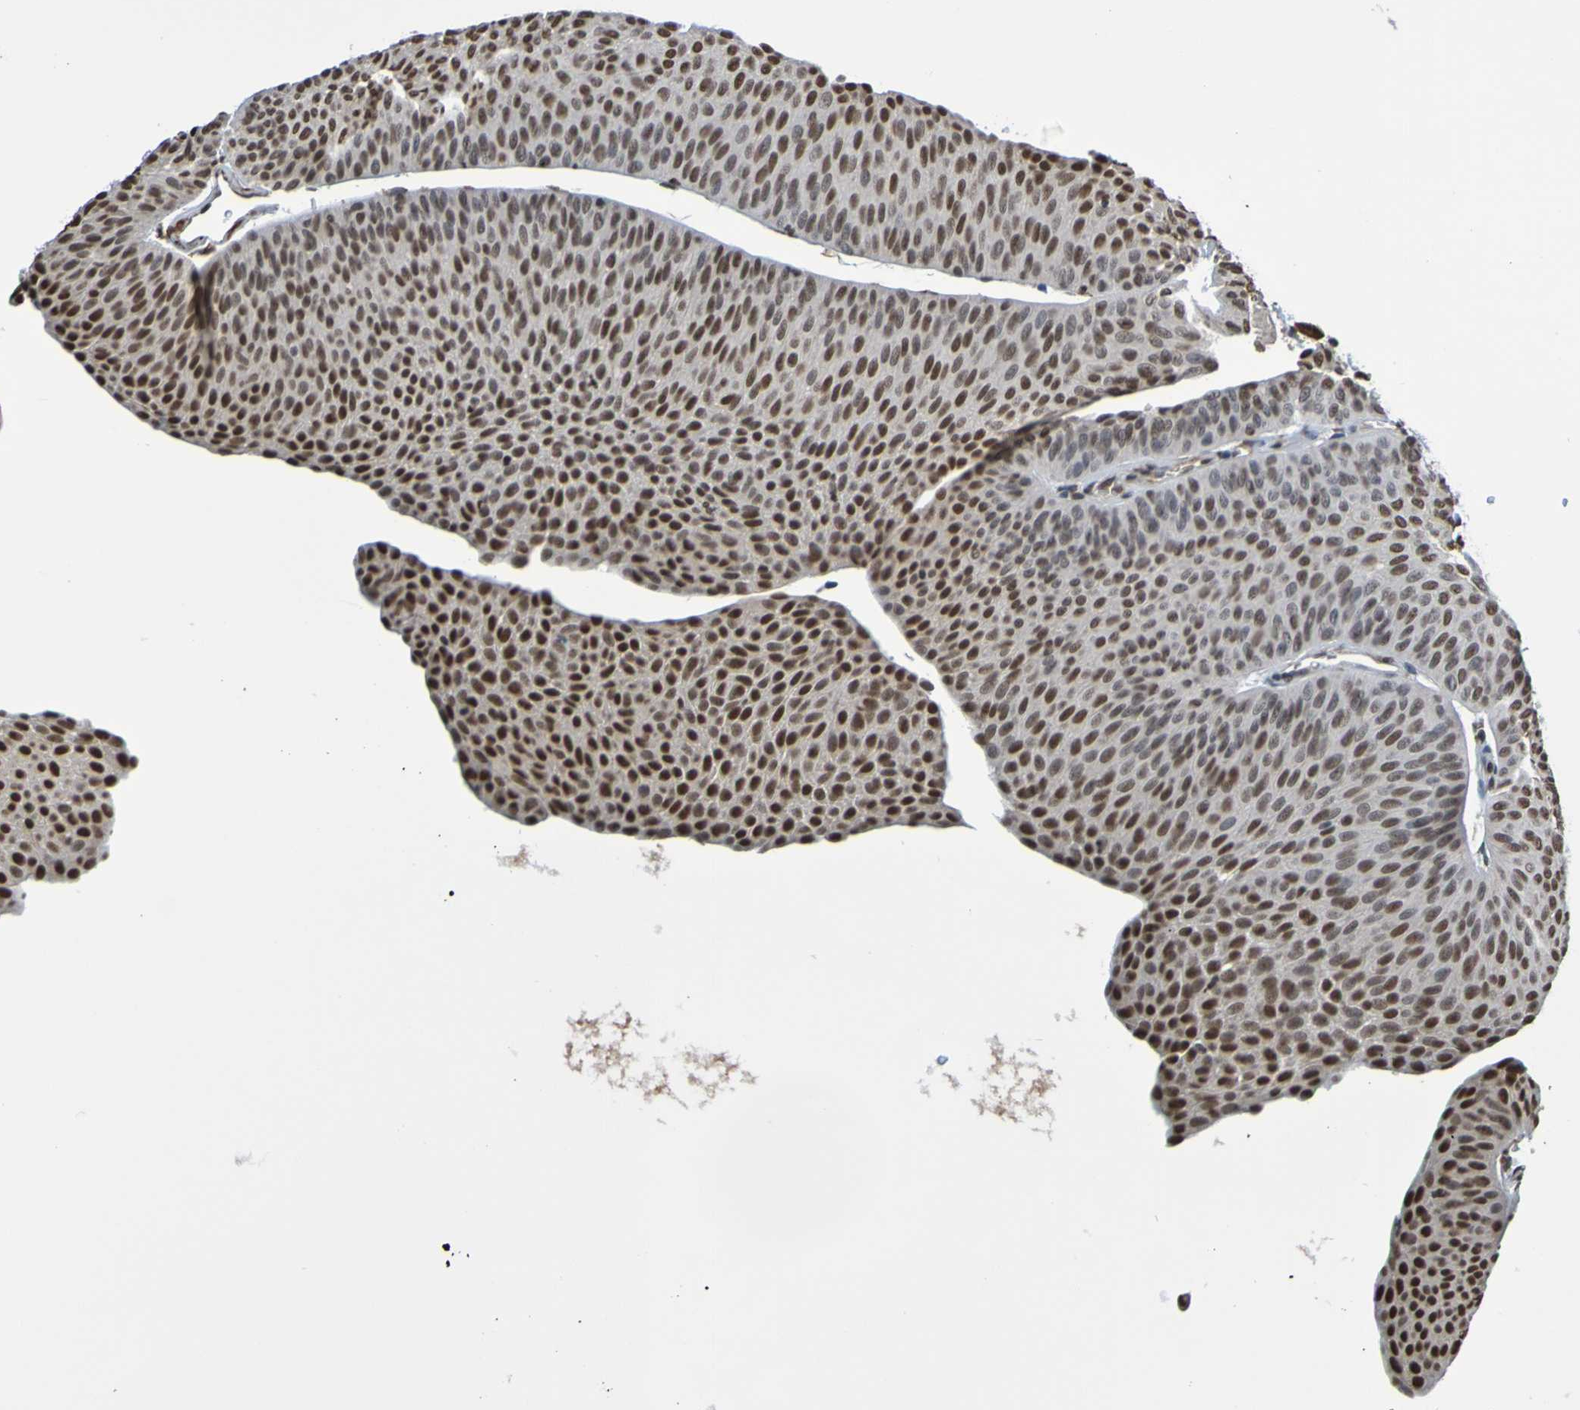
{"staining": {"intensity": "strong", "quantity": ">75%", "location": "nuclear"}, "tissue": "urothelial cancer", "cell_type": "Tumor cells", "image_type": "cancer", "snomed": [{"axis": "morphology", "description": "Urothelial carcinoma, Low grade"}, {"axis": "topography", "description": "Urinary bladder"}], "caption": "An immunohistochemistry image of tumor tissue is shown. Protein staining in brown labels strong nuclear positivity in urothelial cancer within tumor cells.", "gene": "HDAC2", "patient": {"sex": "female", "age": 60}}